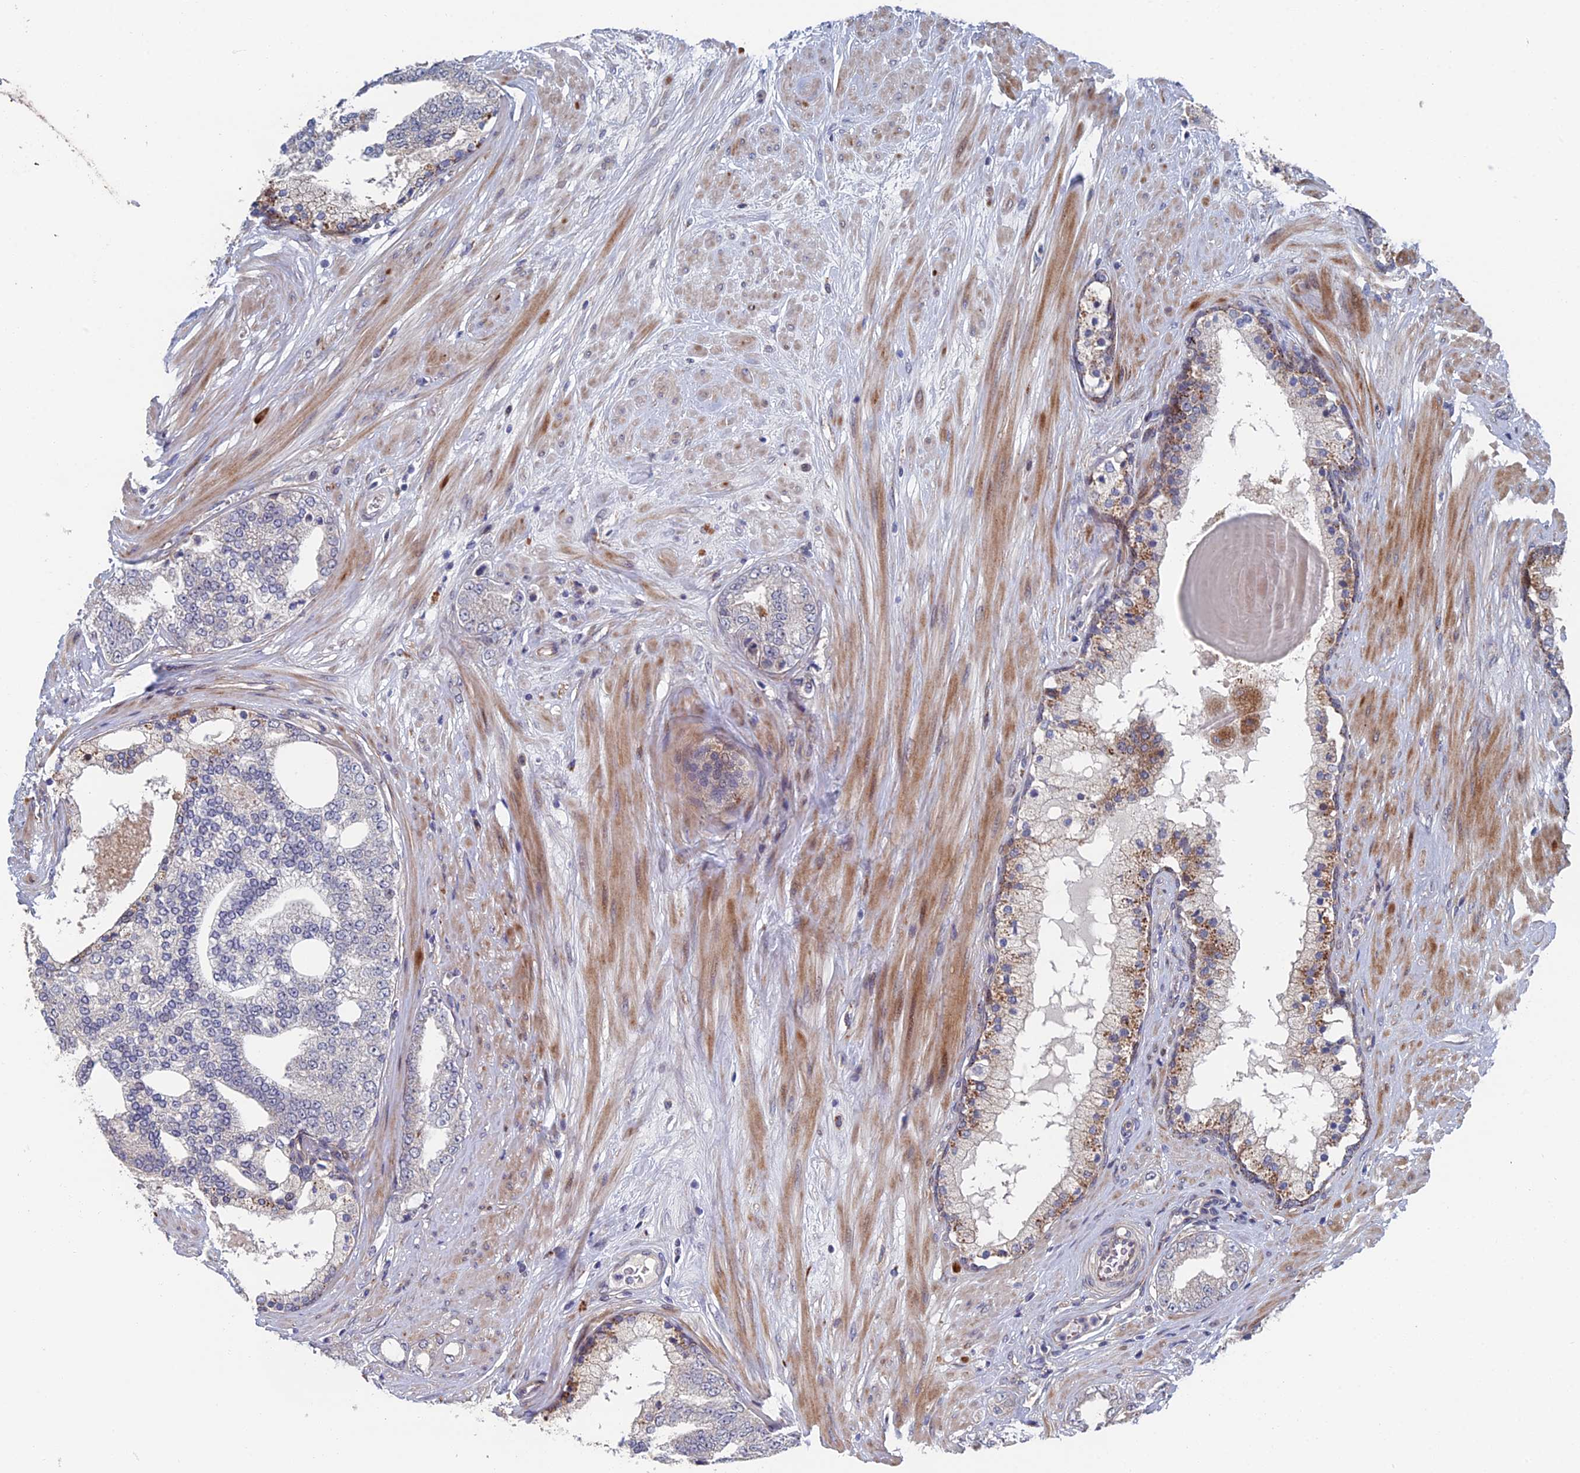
{"staining": {"intensity": "moderate", "quantity": "<25%", "location": "cytoplasmic/membranous"}, "tissue": "prostate cancer", "cell_type": "Tumor cells", "image_type": "cancer", "snomed": [{"axis": "morphology", "description": "Adenocarcinoma, High grade"}, {"axis": "topography", "description": "Prostate"}], "caption": "High-grade adenocarcinoma (prostate) stained with DAB immunohistochemistry (IHC) displays low levels of moderate cytoplasmic/membranous staining in approximately <25% of tumor cells.", "gene": "GTF2IRD1", "patient": {"sex": "male", "age": 64}}